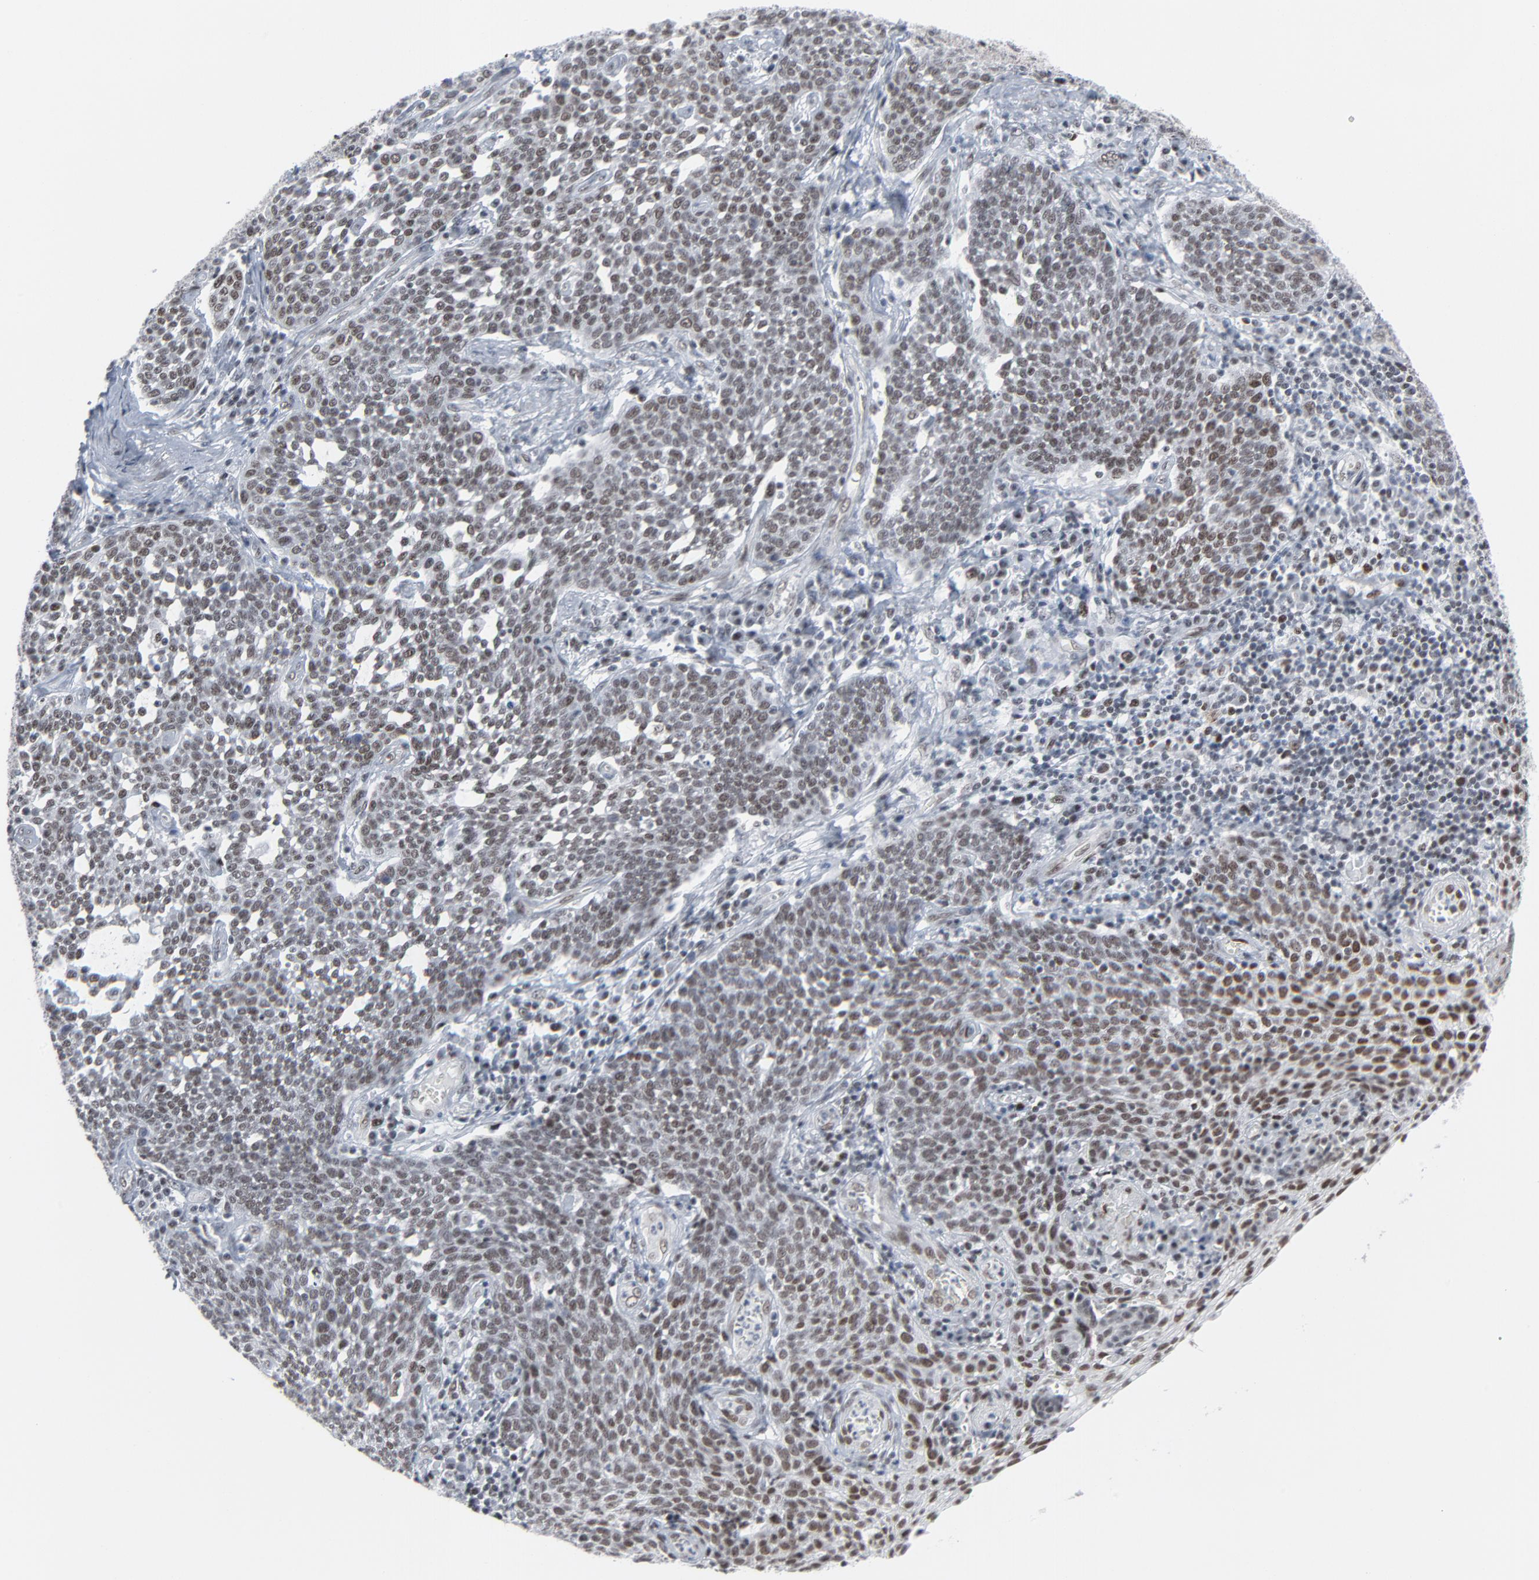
{"staining": {"intensity": "moderate", "quantity": ">75%", "location": "nuclear"}, "tissue": "cervical cancer", "cell_type": "Tumor cells", "image_type": "cancer", "snomed": [{"axis": "morphology", "description": "Squamous cell carcinoma, NOS"}, {"axis": "topography", "description": "Cervix"}], "caption": "This image displays immunohistochemistry (IHC) staining of human cervical cancer, with medium moderate nuclear expression in approximately >75% of tumor cells.", "gene": "FBXO28", "patient": {"sex": "female", "age": 34}}